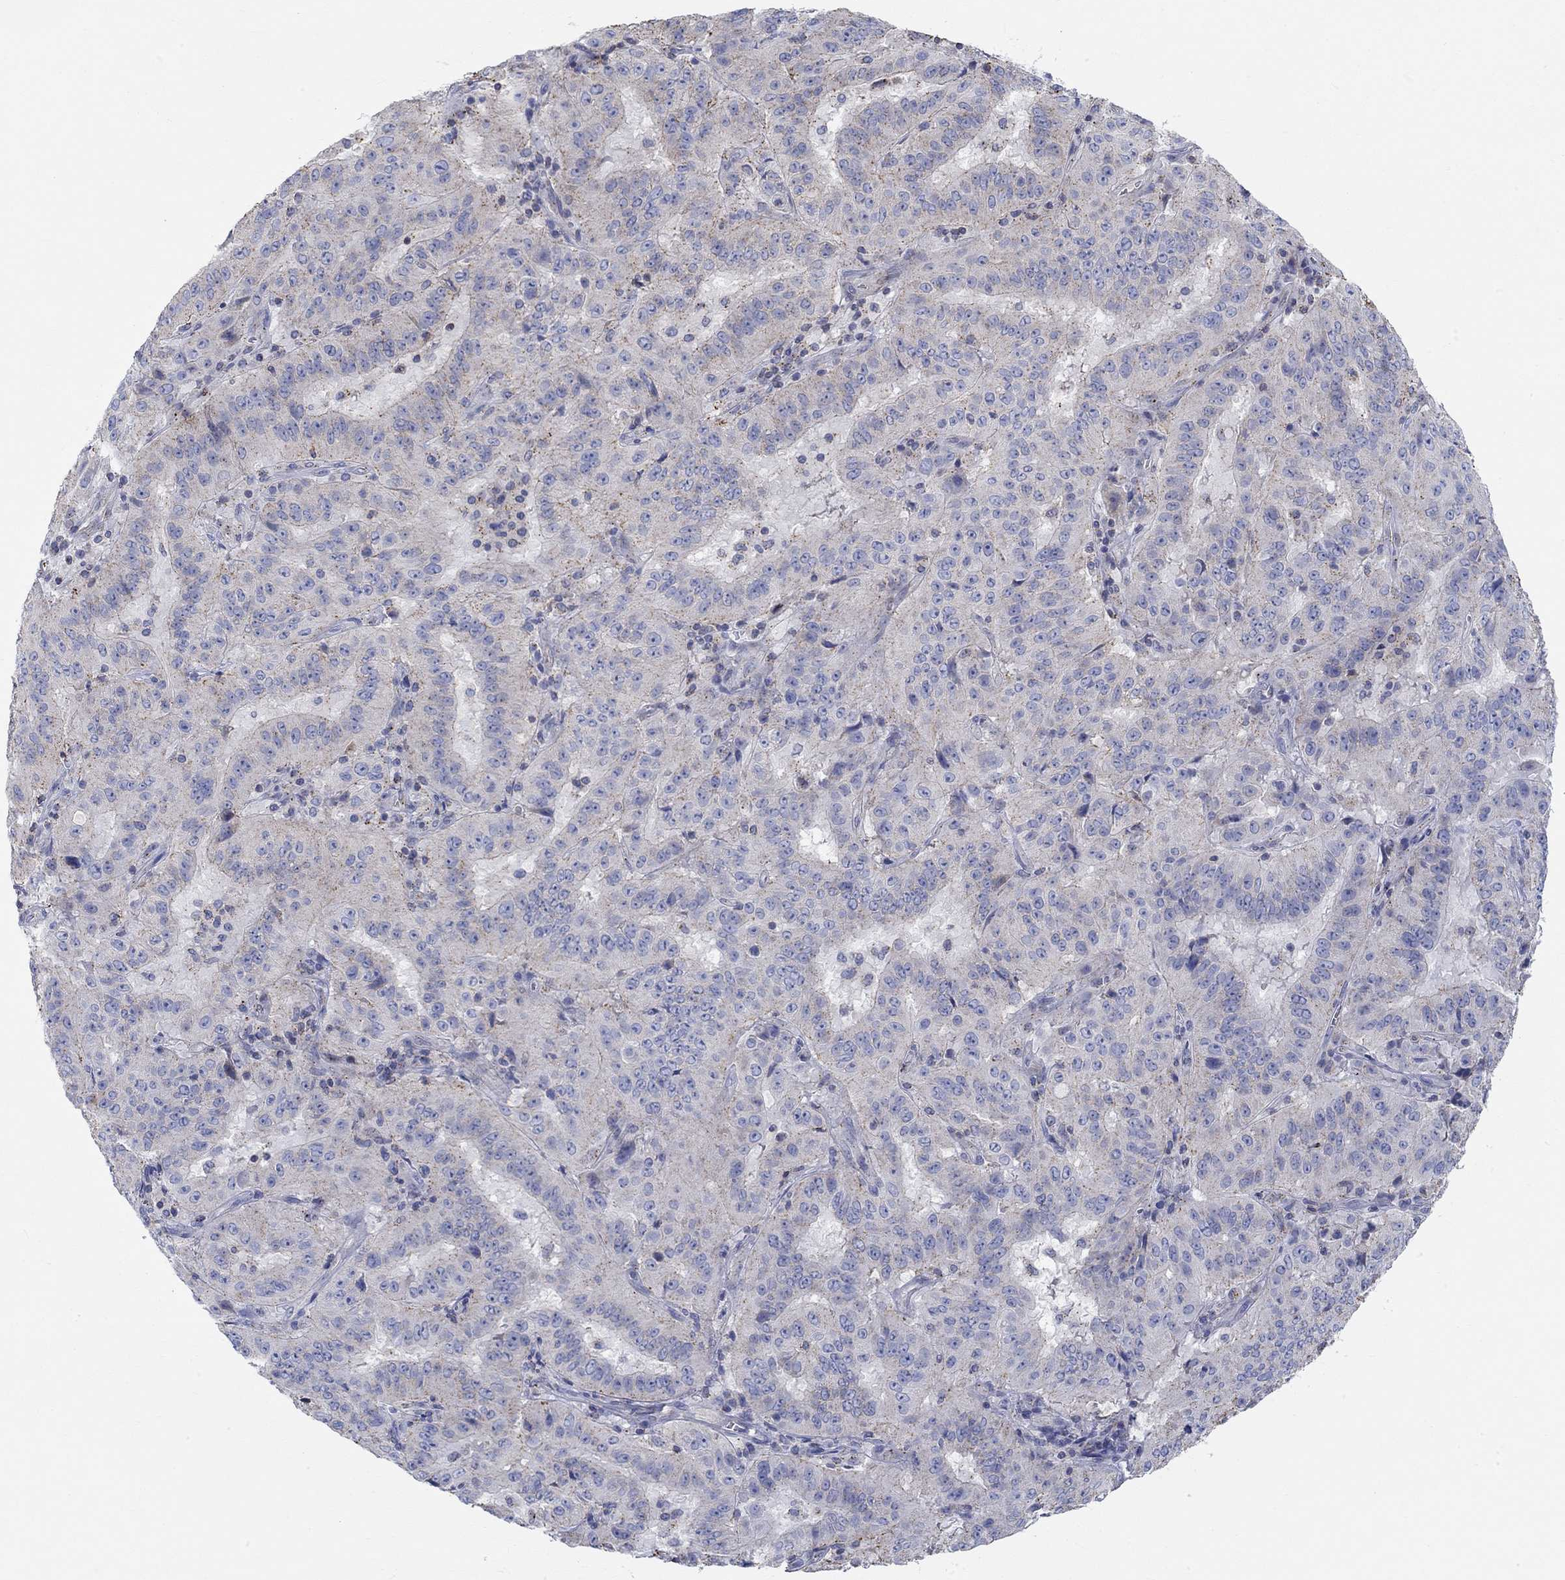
{"staining": {"intensity": "moderate", "quantity": "<25%", "location": "cytoplasmic/membranous"}, "tissue": "pancreatic cancer", "cell_type": "Tumor cells", "image_type": "cancer", "snomed": [{"axis": "morphology", "description": "Adenocarcinoma, NOS"}, {"axis": "topography", "description": "Pancreas"}], "caption": "Protein expression by immunohistochemistry (IHC) shows moderate cytoplasmic/membranous expression in approximately <25% of tumor cells in pancreatic adenocarcinoma.", "gene": "NAV3", "patient": {"sex": "male", "age": 63}}